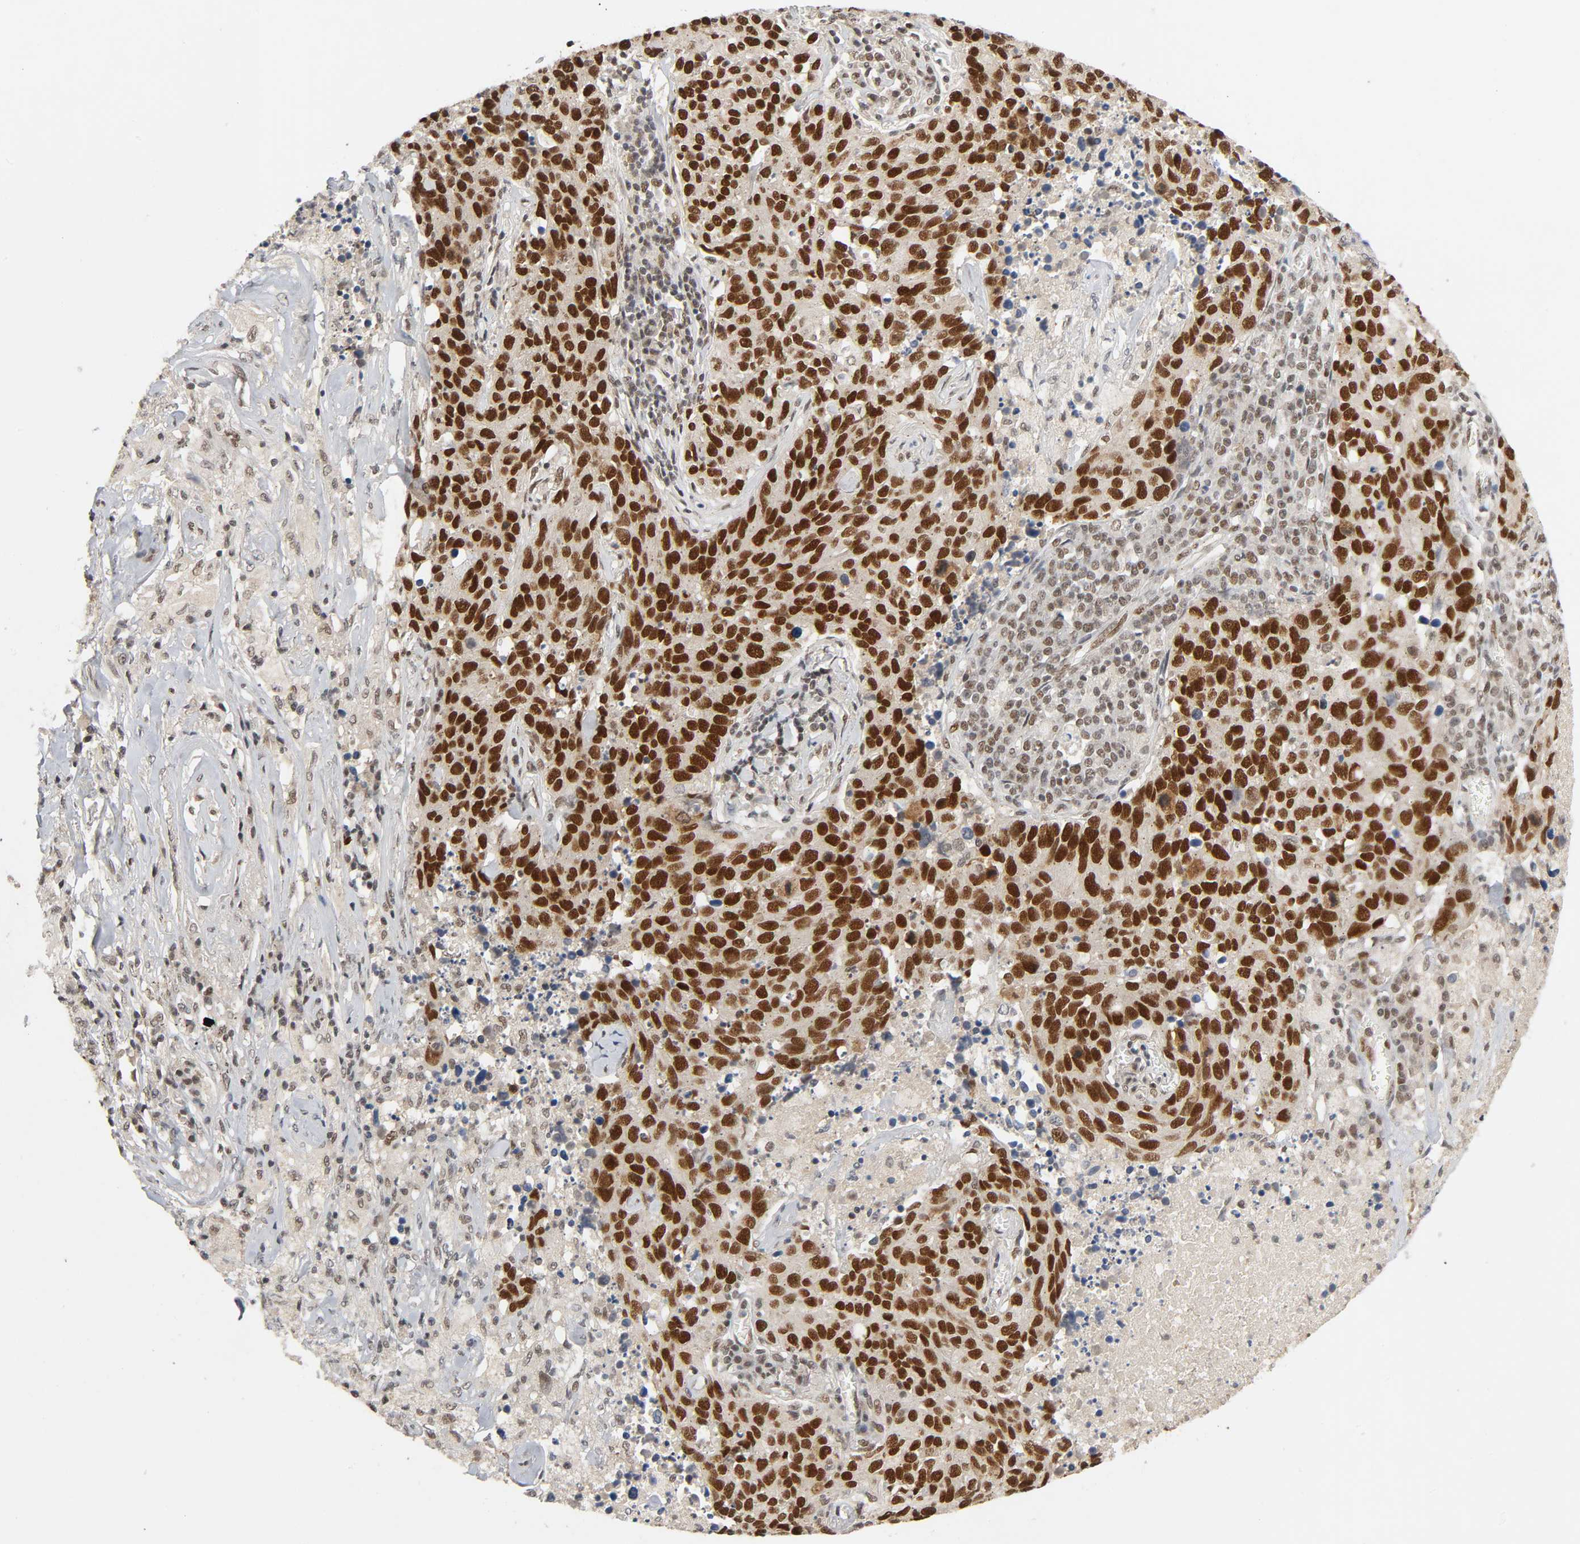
{"staining": {"intensity": "strong", "quantity": ">75%", "location": "nuclear"}, "tissue": "lung cancer", "cell_type": "Tumor cells", "image_type": "cancer", "snomed": [{"axis": "morphology", "description": "Neoplasm, malignant, NOS"}, {"axis": "topography", "description": "Lung"}], "caption": "An immunohistochemistry (IHC) photomicrograph of tumor tissue is shown. Protein staining in brown highlights strong nuclear positivity in lung cancer within tumor cells. The staining is performed using DAB brown chromogen to label protein expression. The nuclei are counter-stained blue using hematoxylin.", "gene": "SMARCD1", "patient": {"sex": "female", "age": 76}}